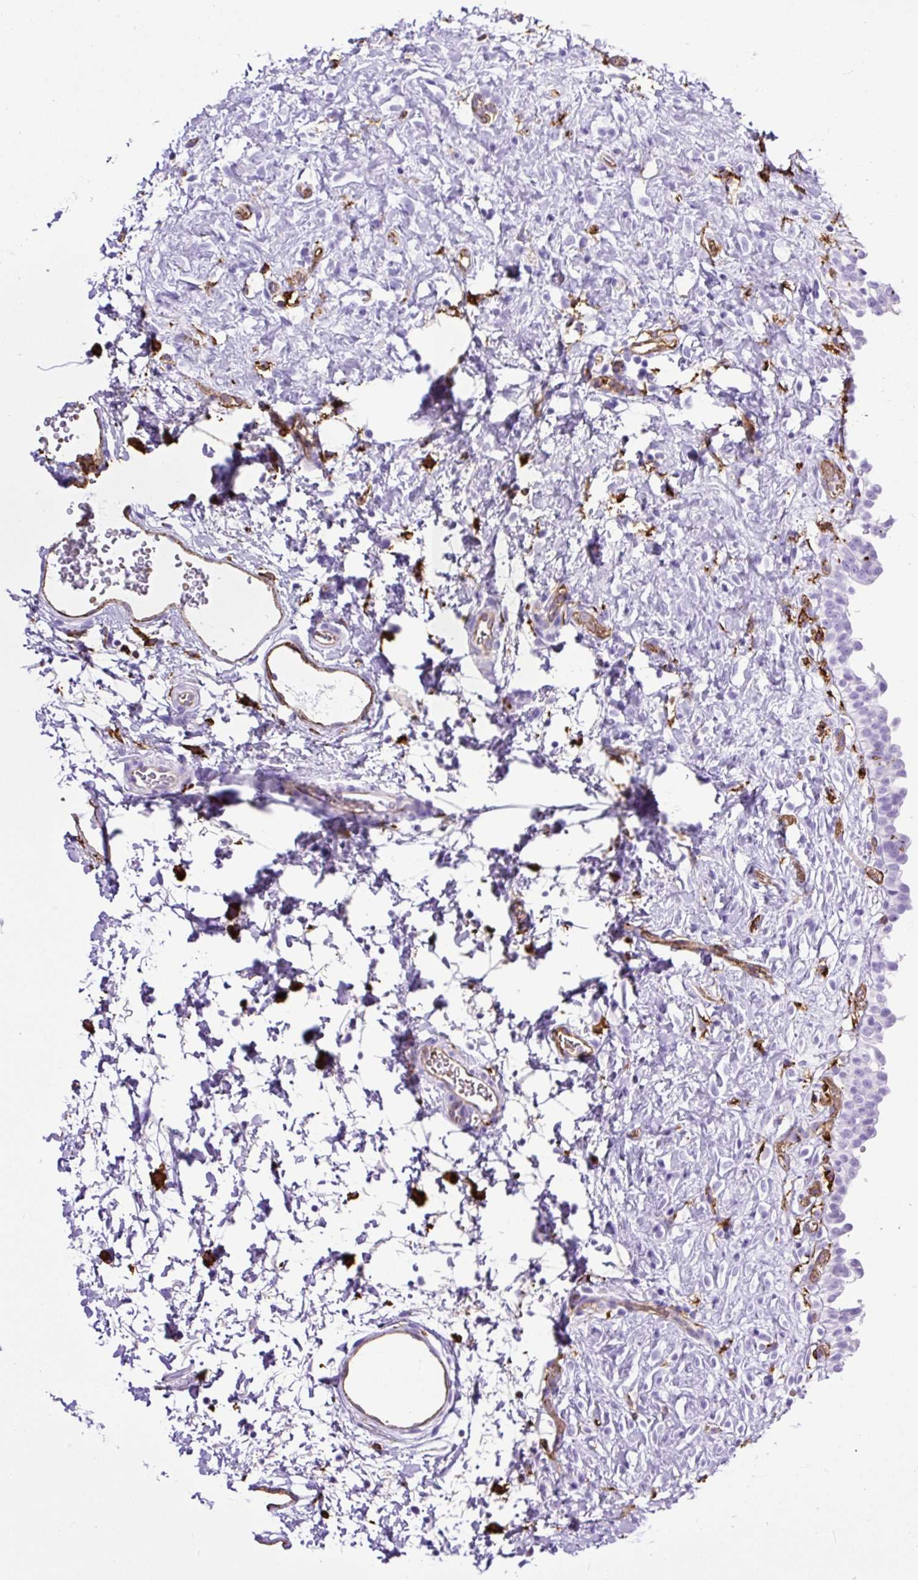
{"staining": {"intensity": "moderate", "quantity": "<25%", "location": "cytoplasmic/membranous"}, "tissue": "urinary bladder", "cell_type": "Urothelial cells", "image_type": "normal", "snomed": [{"axis": "morphology", "description": "Normal tissue, NOS"}, {"axis": "topography", "description": "Urinary bladder"}], "caption": "Unremarkable urinary bladder displays moderate cytoplasmic/membranous staining in about <25% of urothelial cells, visualized by immunohistochemistry.", "gene": "HLA", "patient": {"sex": "male", "age": 51}}